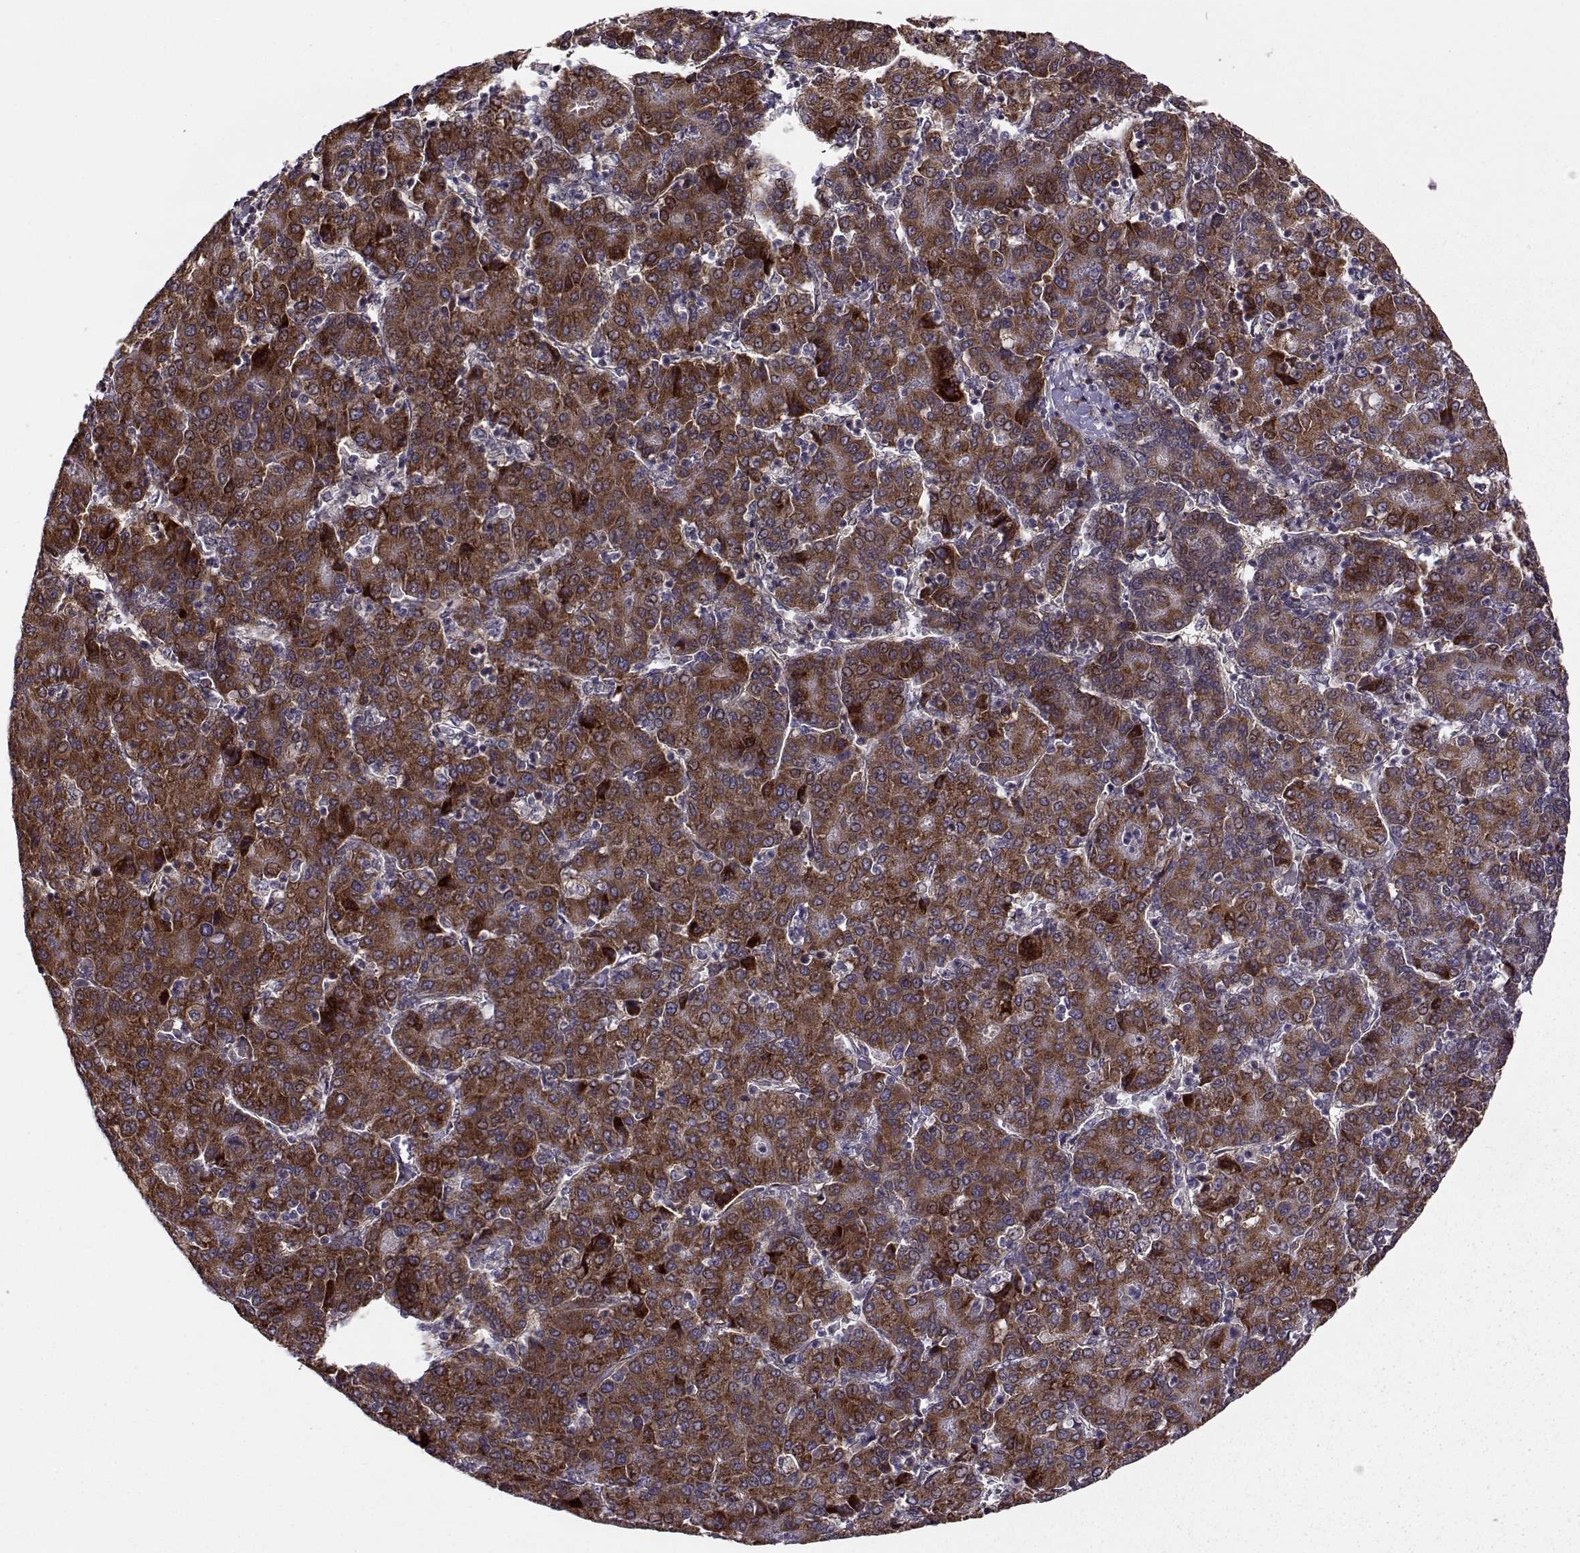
{"staining": {"intensity": "strong", "quantity": ">75%", "location": "cytoplasmic/membranous"}, "tissue": "liver cancer", "cell_type": "Tumor cells", "image_type": "cancer", "snomed": [{"axis": "morphology", "description": "Carcinoma, Hepatocellular, NOS"}, {"axis": "topography", "description": "Liver"}], "caption": "Approximately >75% of tumor cells in liver cancer show strong cytoplasmic/membranous protein staining as visualized by brown immunohistochemical staining.", "gene": "RPL31", "patient": {"sex": "male", "age": 65}}